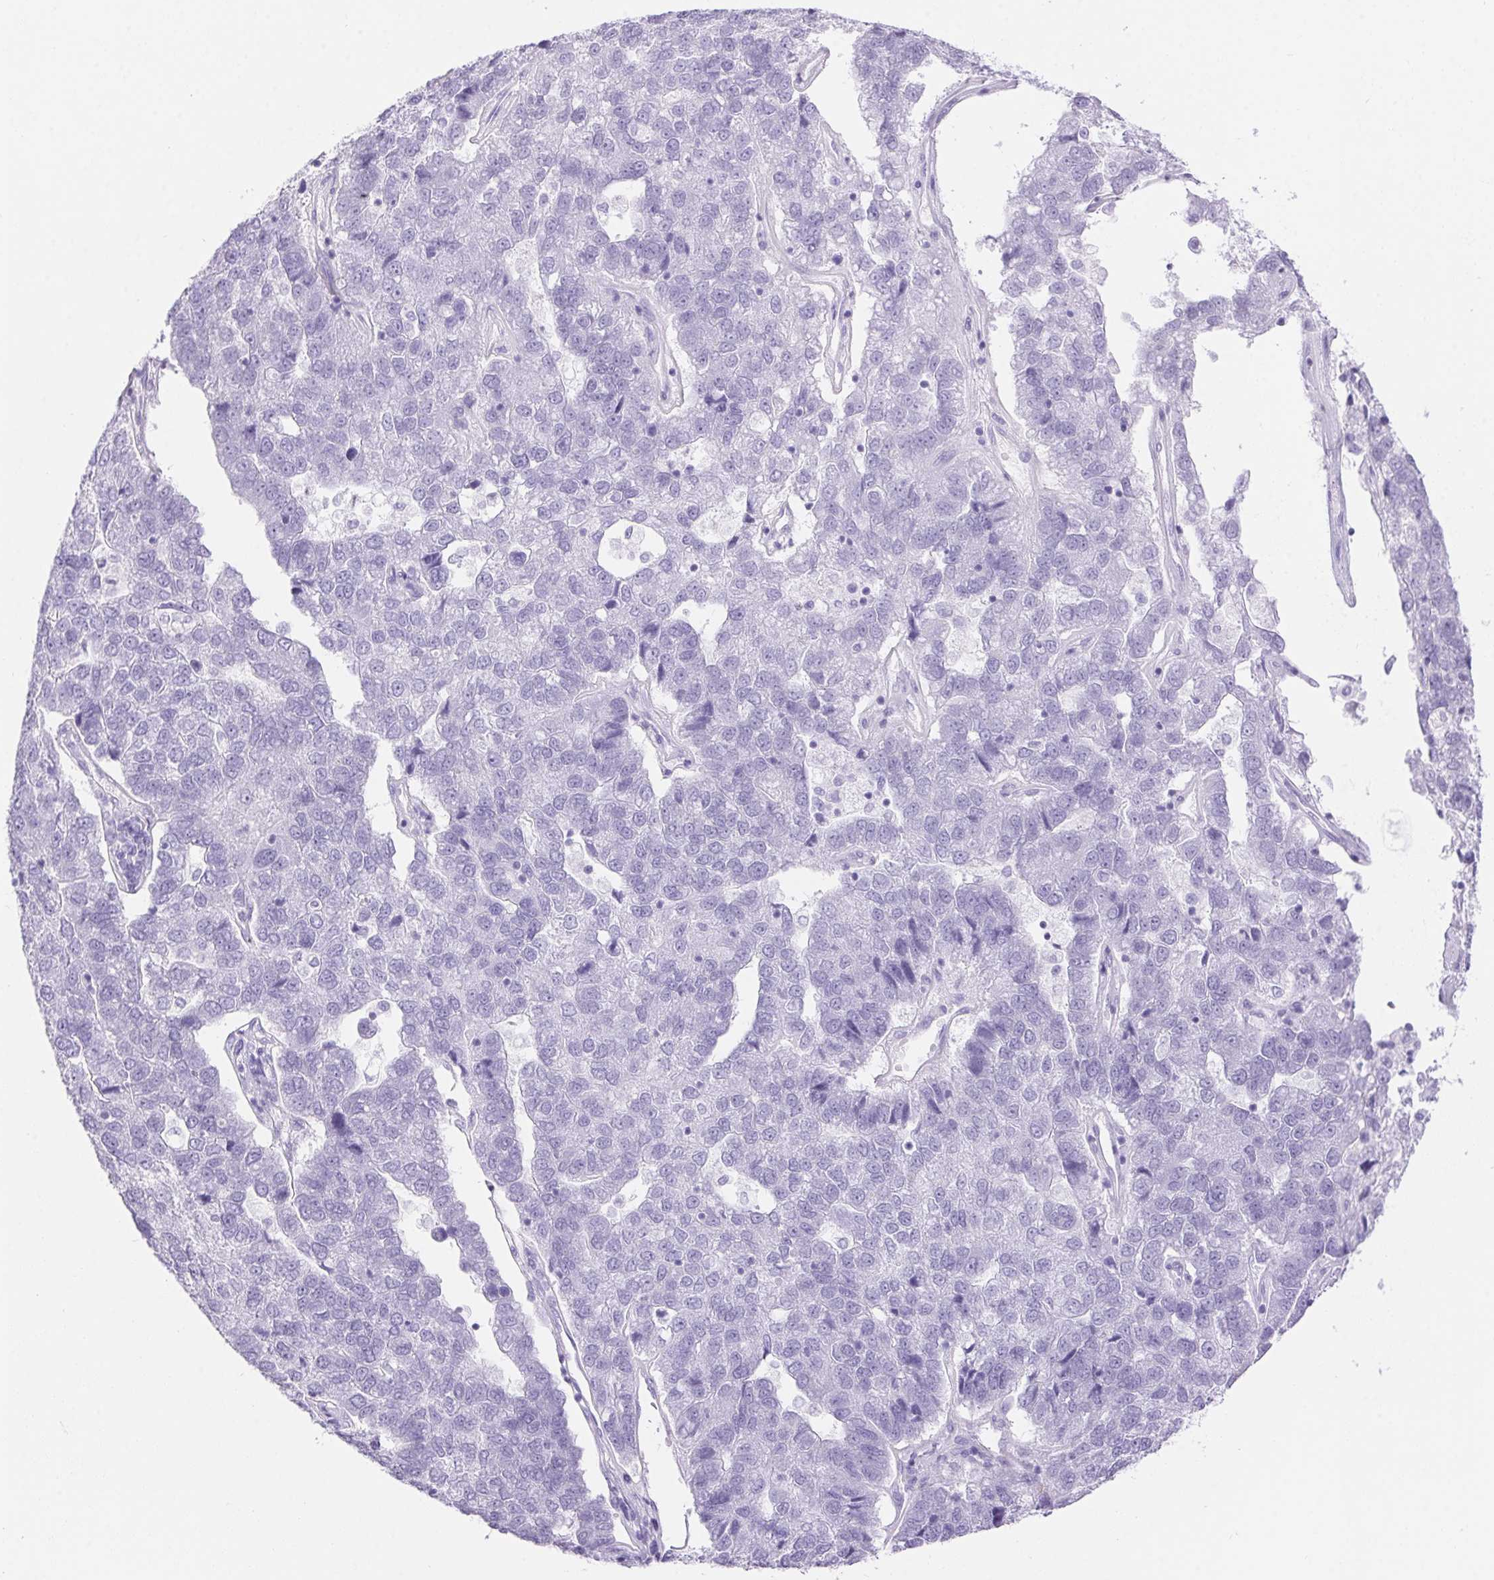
{"staining": {"intensity": "negative", "quantity": "none", "location": "none"}, "tissue": "pancreatic cancer", "cell_type": "Tumor cells", "image_type": "cancer", "snomed": [{"axis": "morphology", "description": "Adenocarcinoma, NOS"}, {"axis": "topography", "description": "Pancreas"}], "caption": "DAB (3,3'-diaminobenzidine) immunohistochemical staining of adenocarcinoma (pancreatic) displays no significant positivity in tumor cells.", "gene": "ERP27", "patient": {"sex": "female", "age": 61}}